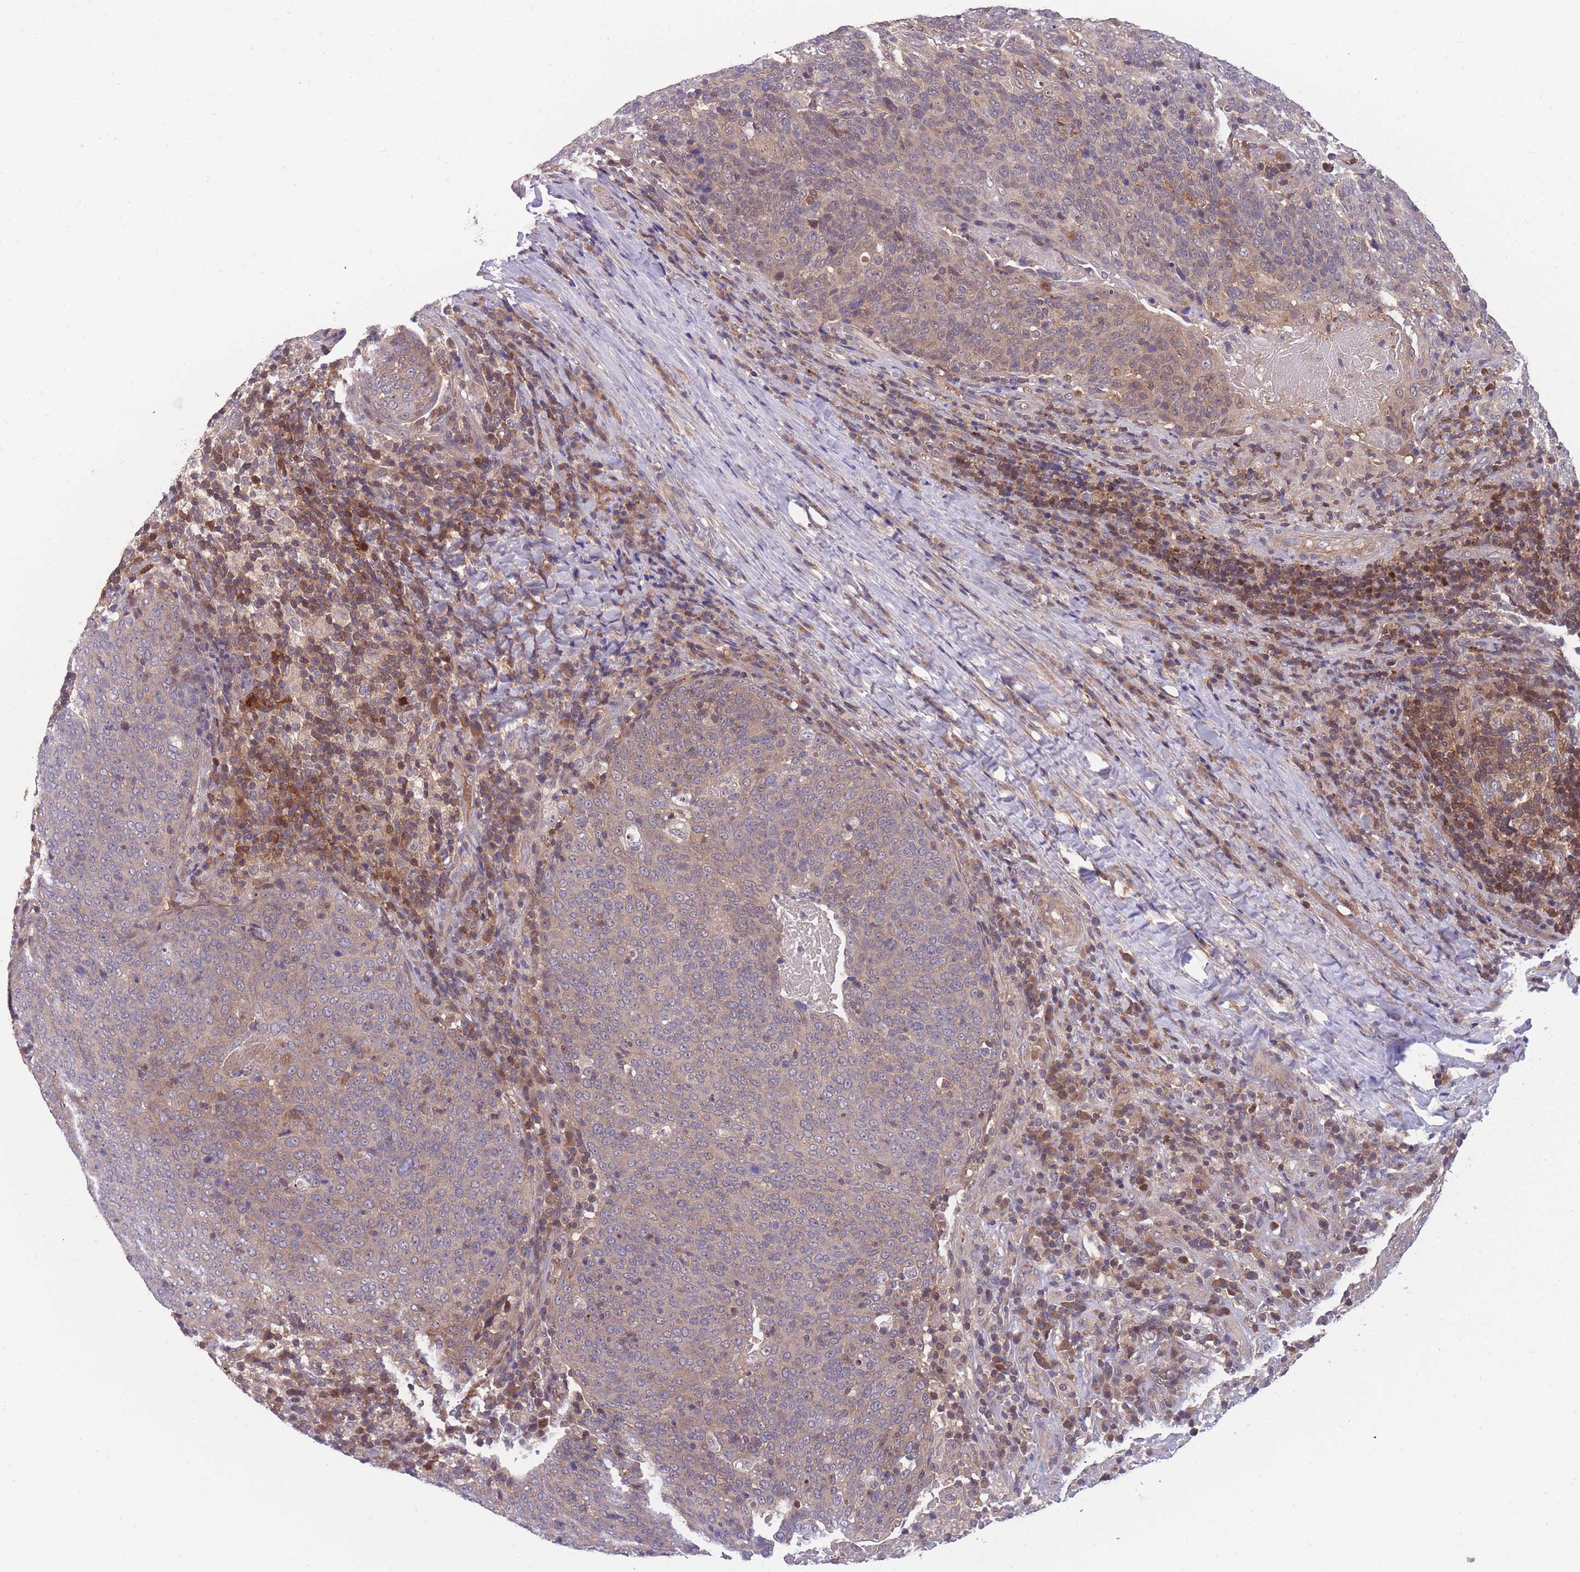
{"staining": {"intensity": "moderate", "quantity": ">75%", "location": "cytoplasmic/membranous"}, "tissue": "head and neck cancer", "cell_type": "Tumor cells", "image_type": "cancer", "snomed": [{"axis": "morphology", "description": "Squamous cell carcinoma, NOS"}, {"axis": "morphology", "description": "Squamous cell carcinoma, metastatic, NOS"}, {"axis": "topography", "description": "Lymph node"}, {"axis": "topography", "description": "Head-Neck"}], "caption": "IHC (DAB (3,3'-diaminobenzidine)) staining of head and neck cancer reveals moderate cytoplasmic/membranous protein staining in about >75% of tumor cells. Using DAB (brown) and hematoxylin (blue) stains, captured at high magnification using brightfield microscopy.", "gene": "UBE2N", "patient": {"sex": "male", "age": 62}}